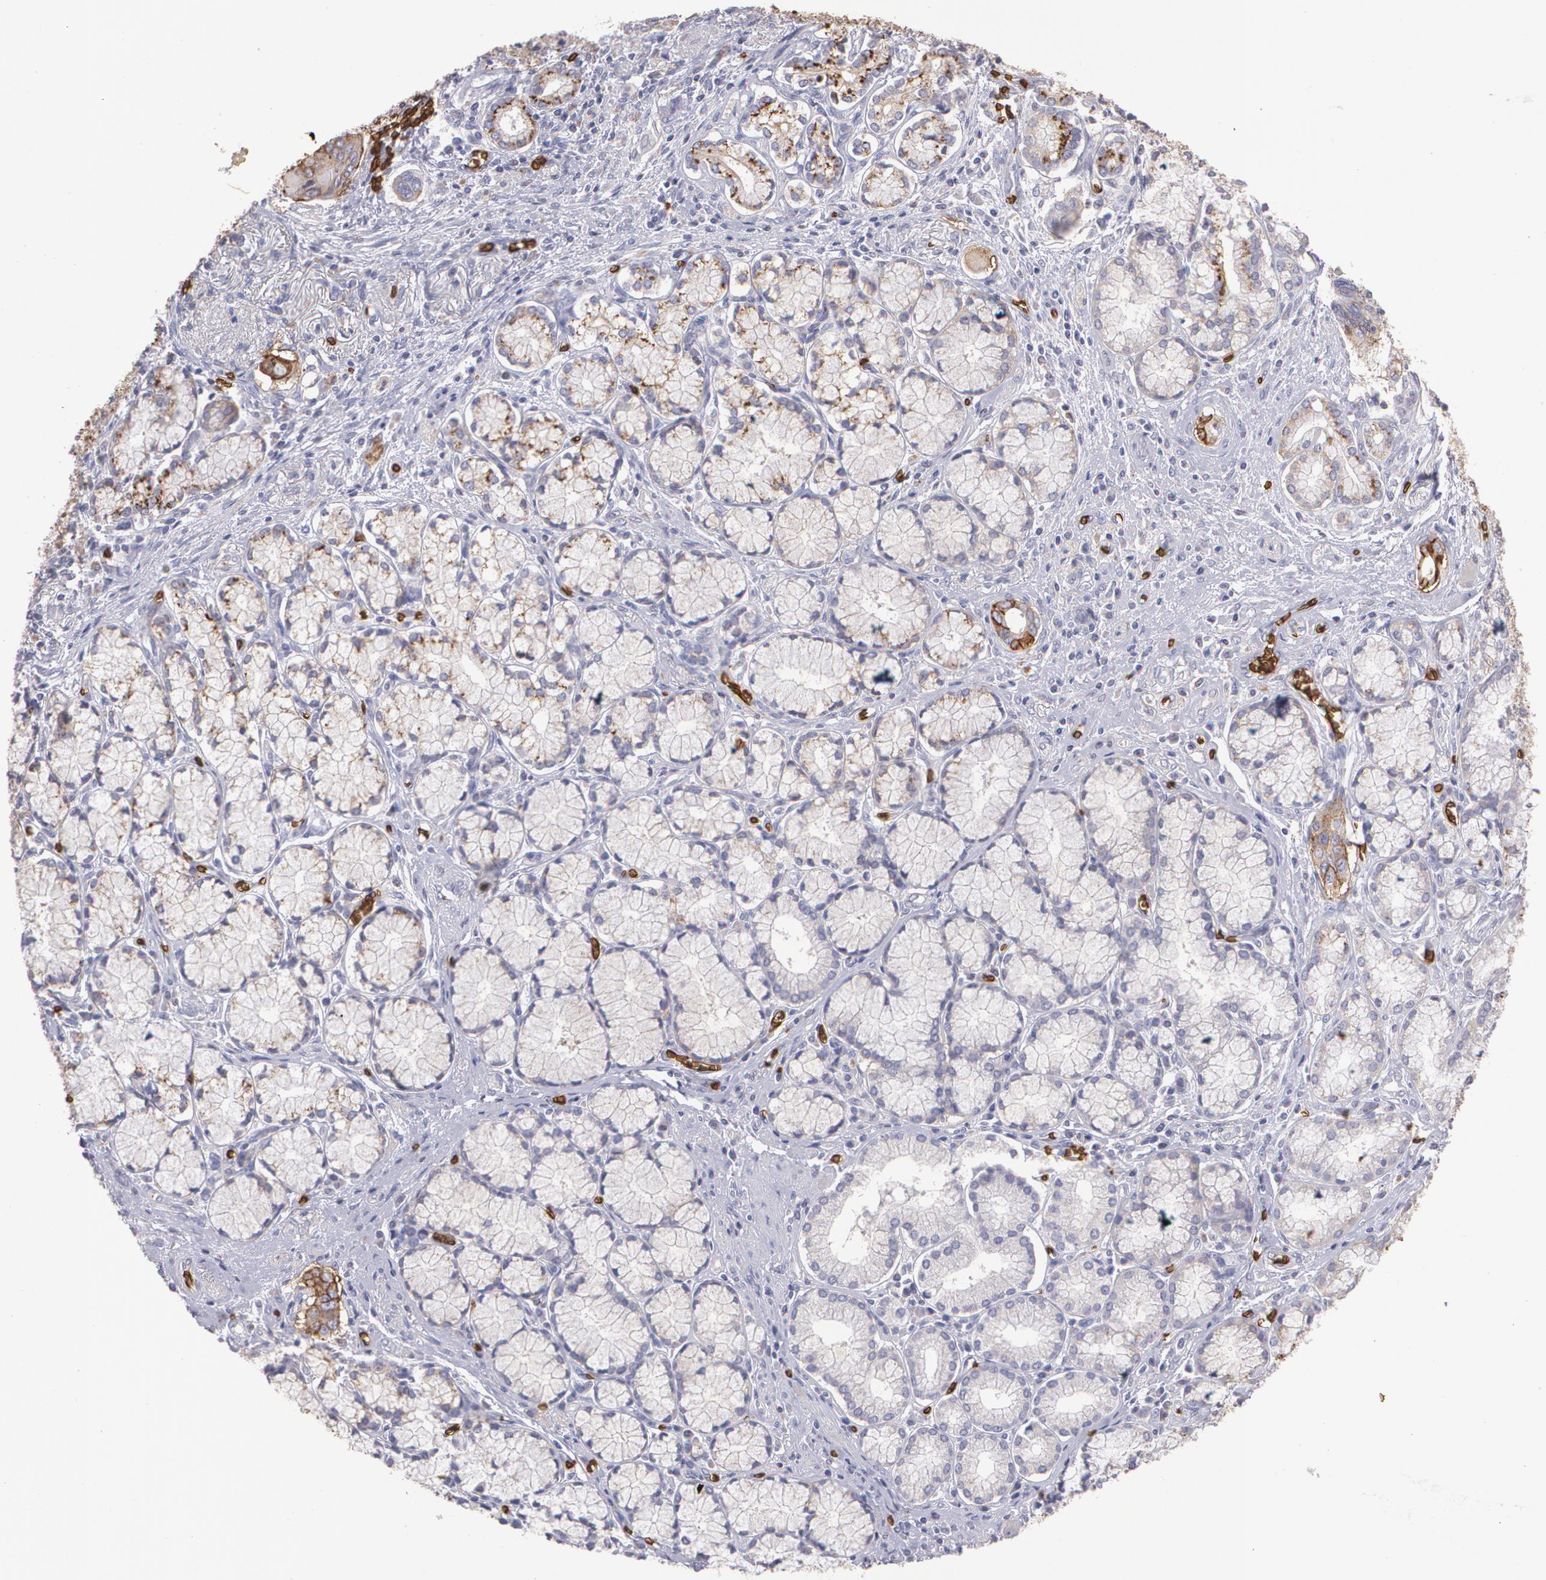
{"staining": {"intensity": "moderate", "quantity": ">75%", "location": "cytoplasmic/membranous"}, "tissue": "pancreatic cancer", "cell_type": "Tumor cells", "image_type": "cancer", "snomed": [{"axis": "morphology", "description": "Adenocarcinoma, NOS"}, {"axis": "topography", "description": "Pancreas"}], "caption": "Immunohistochemical staining of pancreatic cancer exhibits medium levels of moderate cytoplasmic/membranous protein staining in about >75% of tumor cells.", "gene": "SLC2A1", "patient": {"sex": "male", "age": 77}}